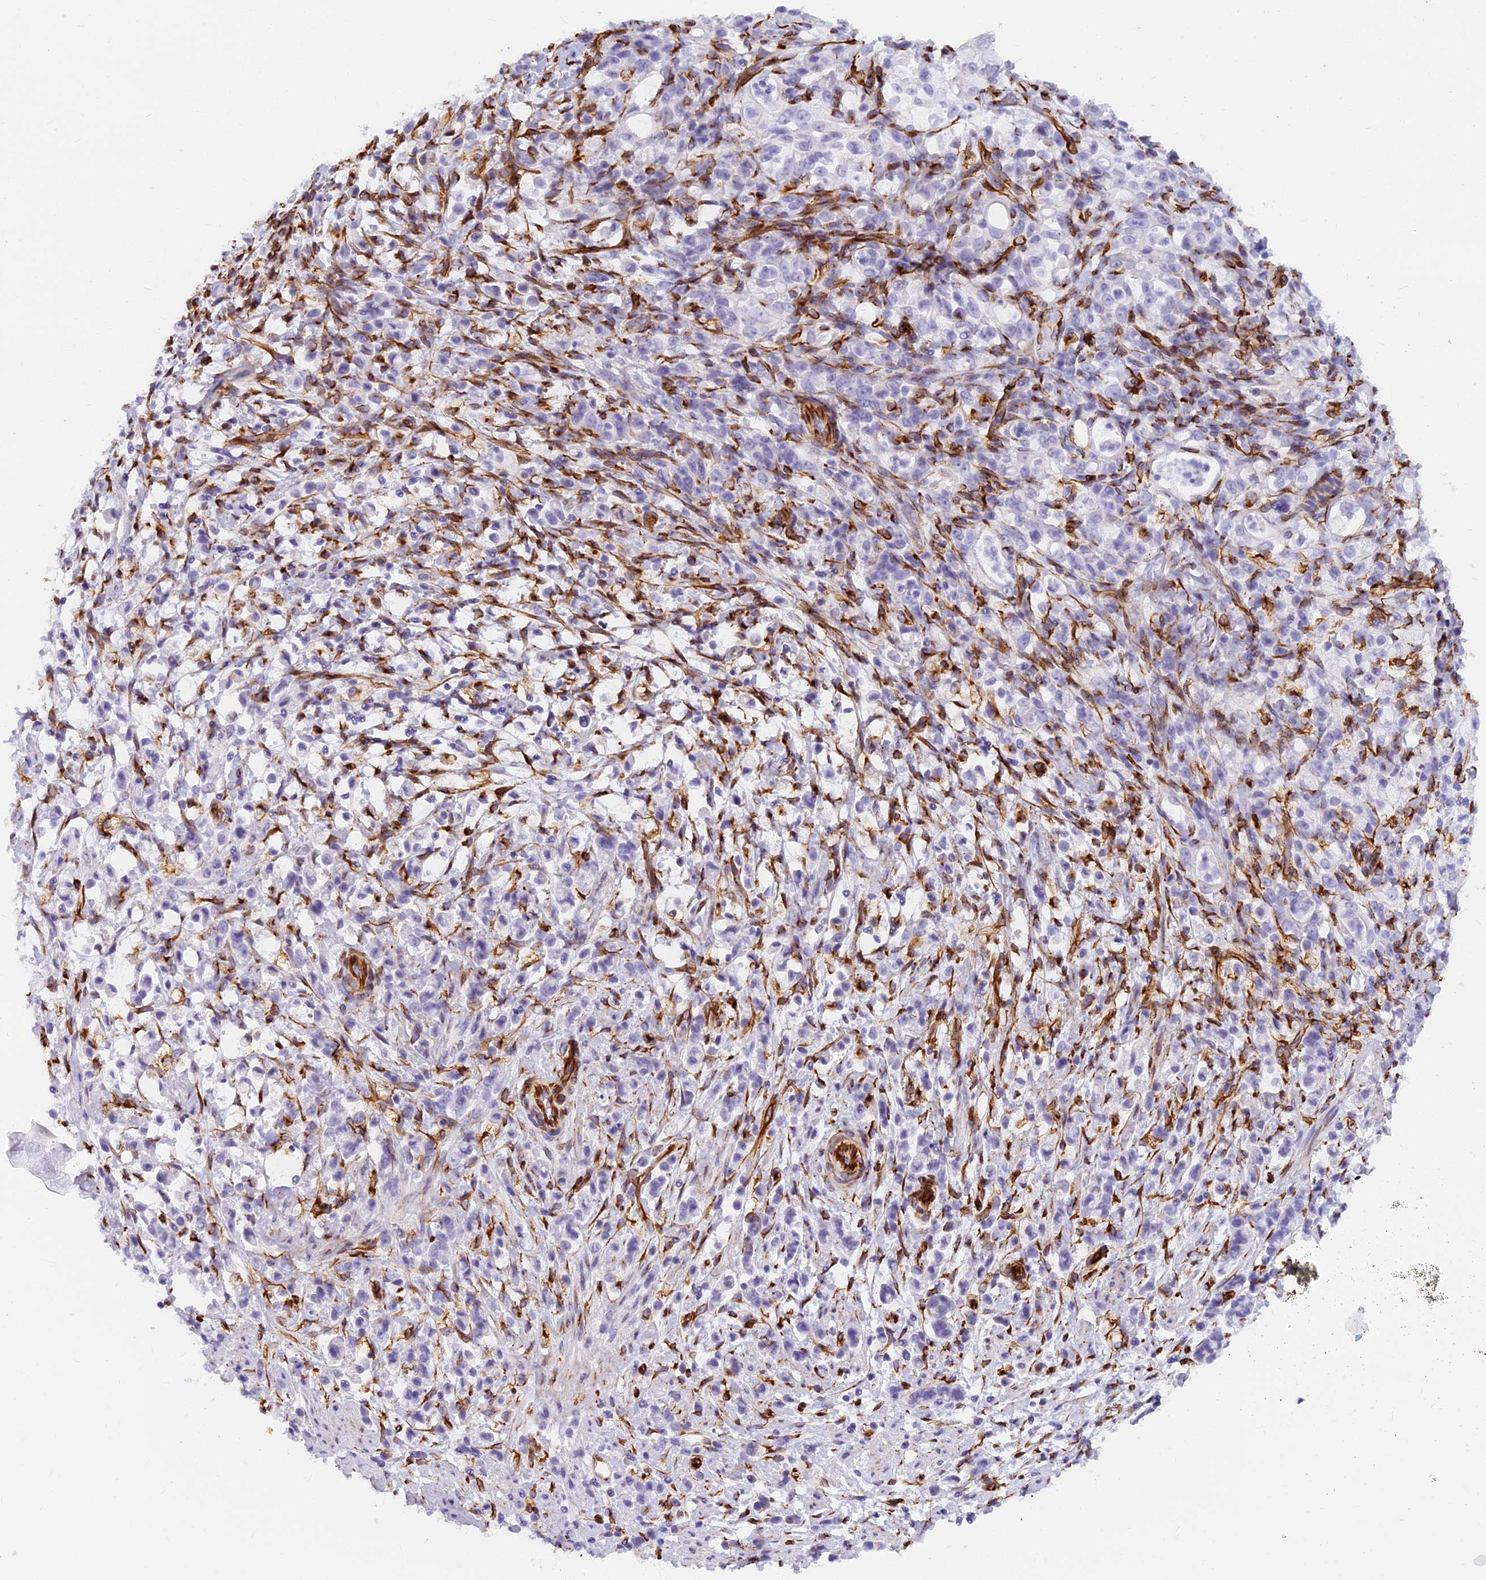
{"staining": {"intensity": "negative", "quantity": "none", "location": "none"}, "tissue": "stomach cancer", "cell_type": "Tumor cells", "image_type": "cancer", "snomed": [{"axis": "morphology", "description": "Adenocarcinoma, NOS"}, {"axis": "topography", "description": "Stomach"}], "caption": "Immunohistochemistry micrograph of stomach cancer stained for a protein (brown), which reveals no positivity in tumor cells. (DAB (3,3'-diaminobenzidine) immunohistochemistry (IHC), high magnification).", "gene": "EVI2A", "patient": {"sex": "female", "age": 60}}